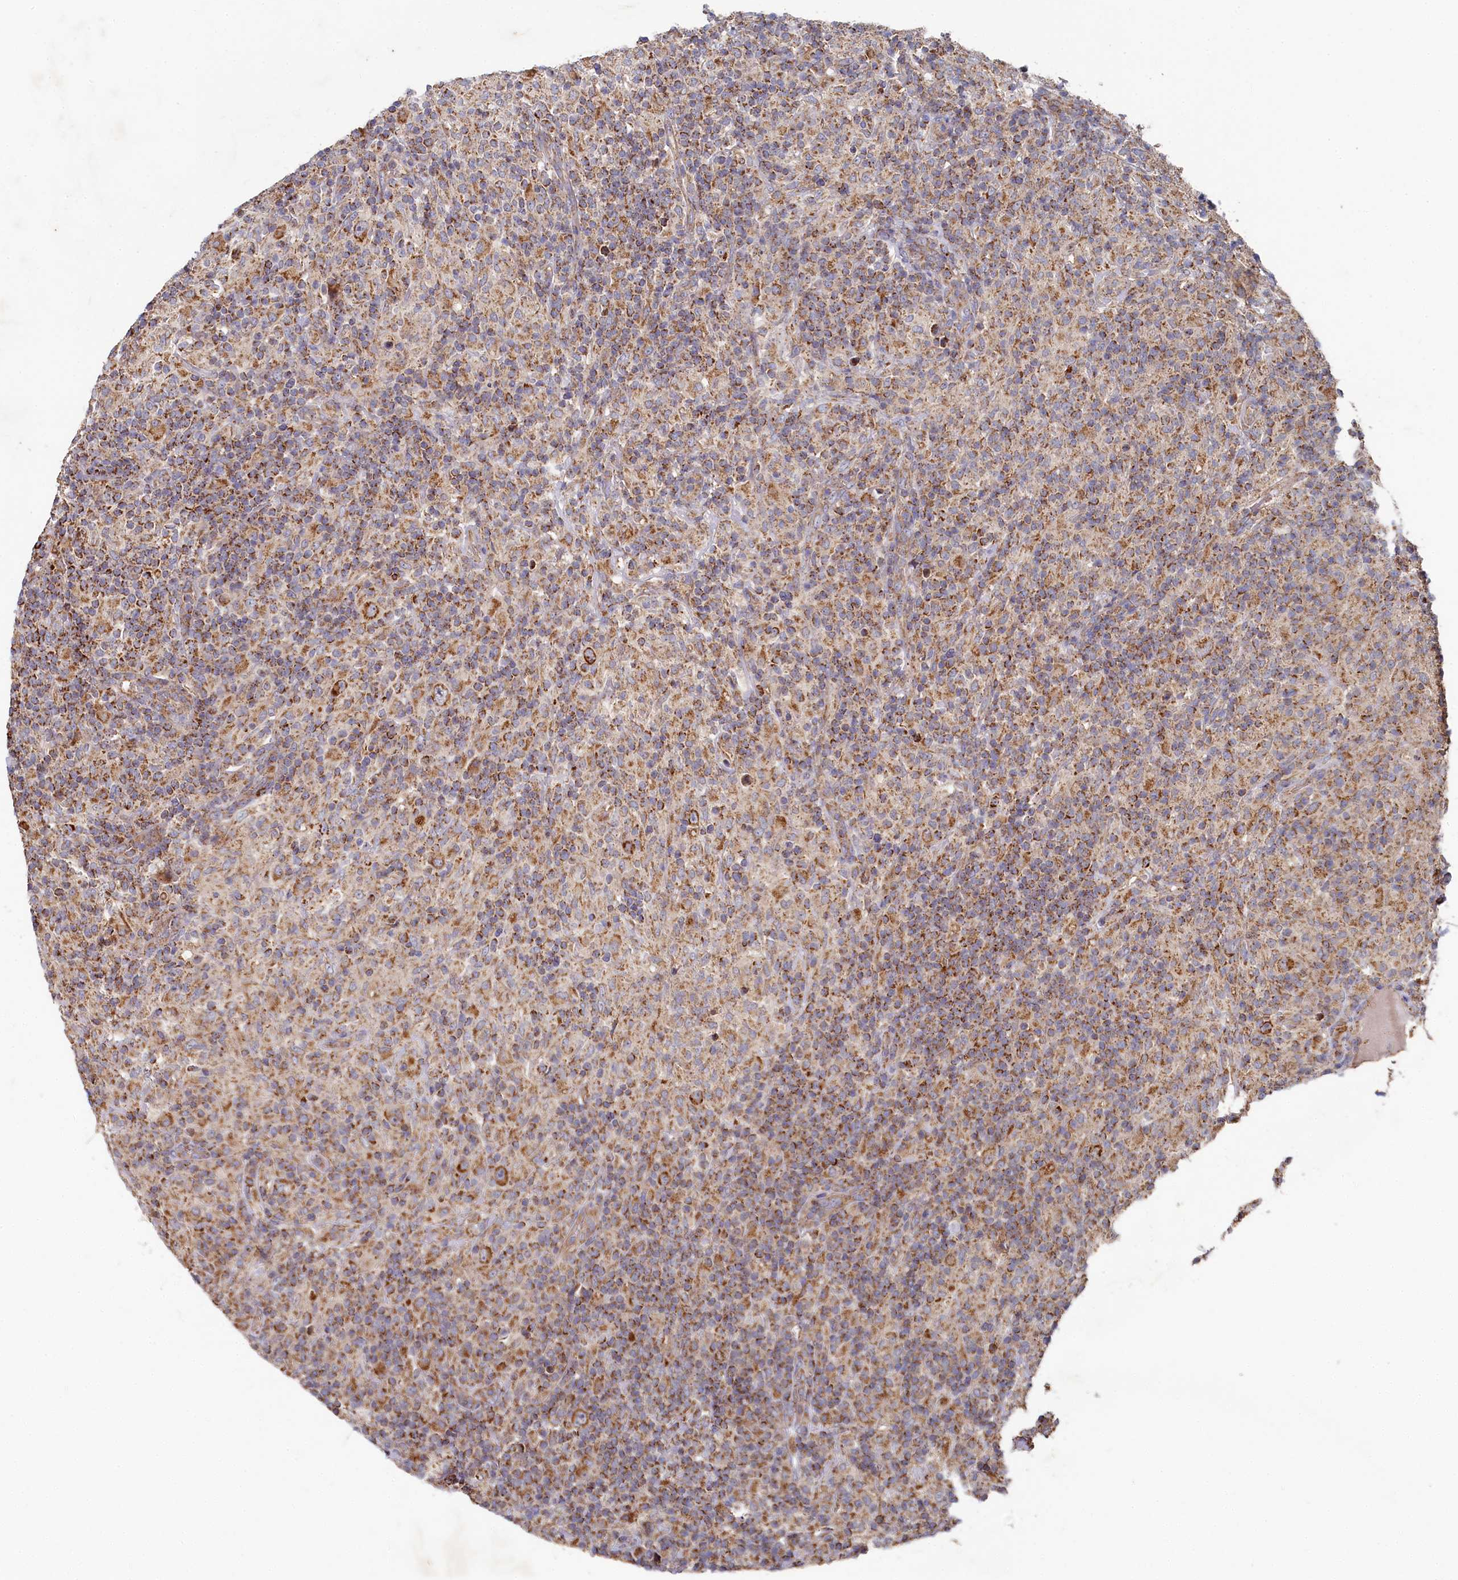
{"staining": {"intensity": "moderate", "quantity": ">75%", "location": "cytoplasmic/membranous"}, "tissue": "lymphoma", "cell_type": "Tumor cells", "image_type": "cancer", "snomed": [{"axis": "morphology", "description": "Hodgkin's disease, NOS"}, {"axis": "topography", "description": "Lymph node"}], "caption": "Tumor cells show medium levels of moderate cytoplasmic/membranous positivity in about >75% of cells in human lymphoma.", "gene": "HAUS2", "patient": {"sex": "male", "age": 70}}